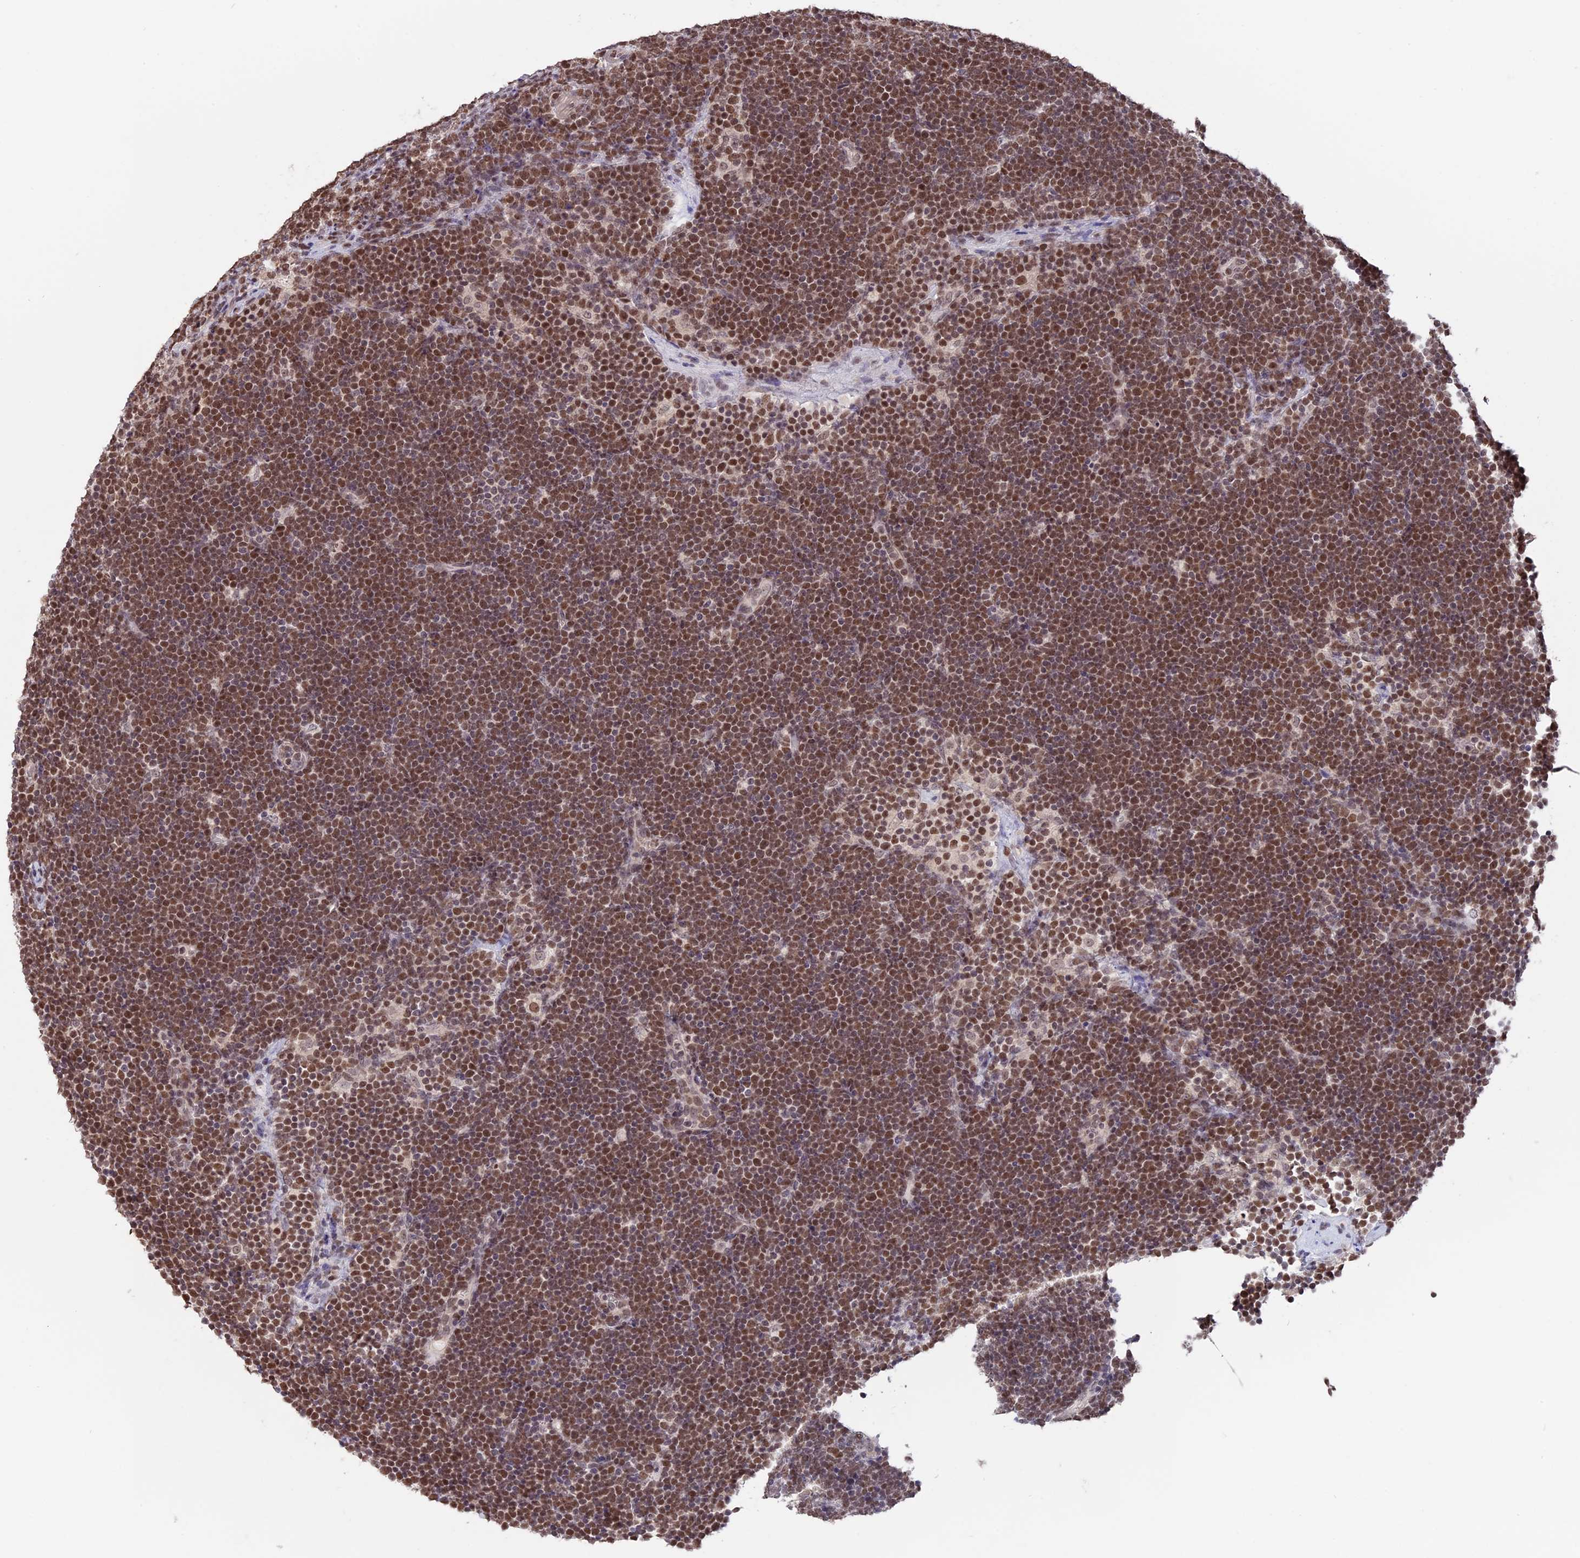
{"staining": {"intensity": "moderate", "quantity": ">75%", "location": "nuclear"}, "tissue": "lymphoma", "cell_type": "Tumor cells", "image_type": "cancer", "snomed": [{"axis": "morphology", "description": "Malignant lymphoma, non-Hodgkin's type, High grade"}, {"axis": "topography", "description": "Lymph node"}], "caption": "An immunohistochemistry micrograph of neoplastic tissue is shown. Protein staining in brown labels moderate nuclear positivity in lymphoma within tumor cells.", "gene": "RFC5", "patient": {"sex": "male", "age": 13}}